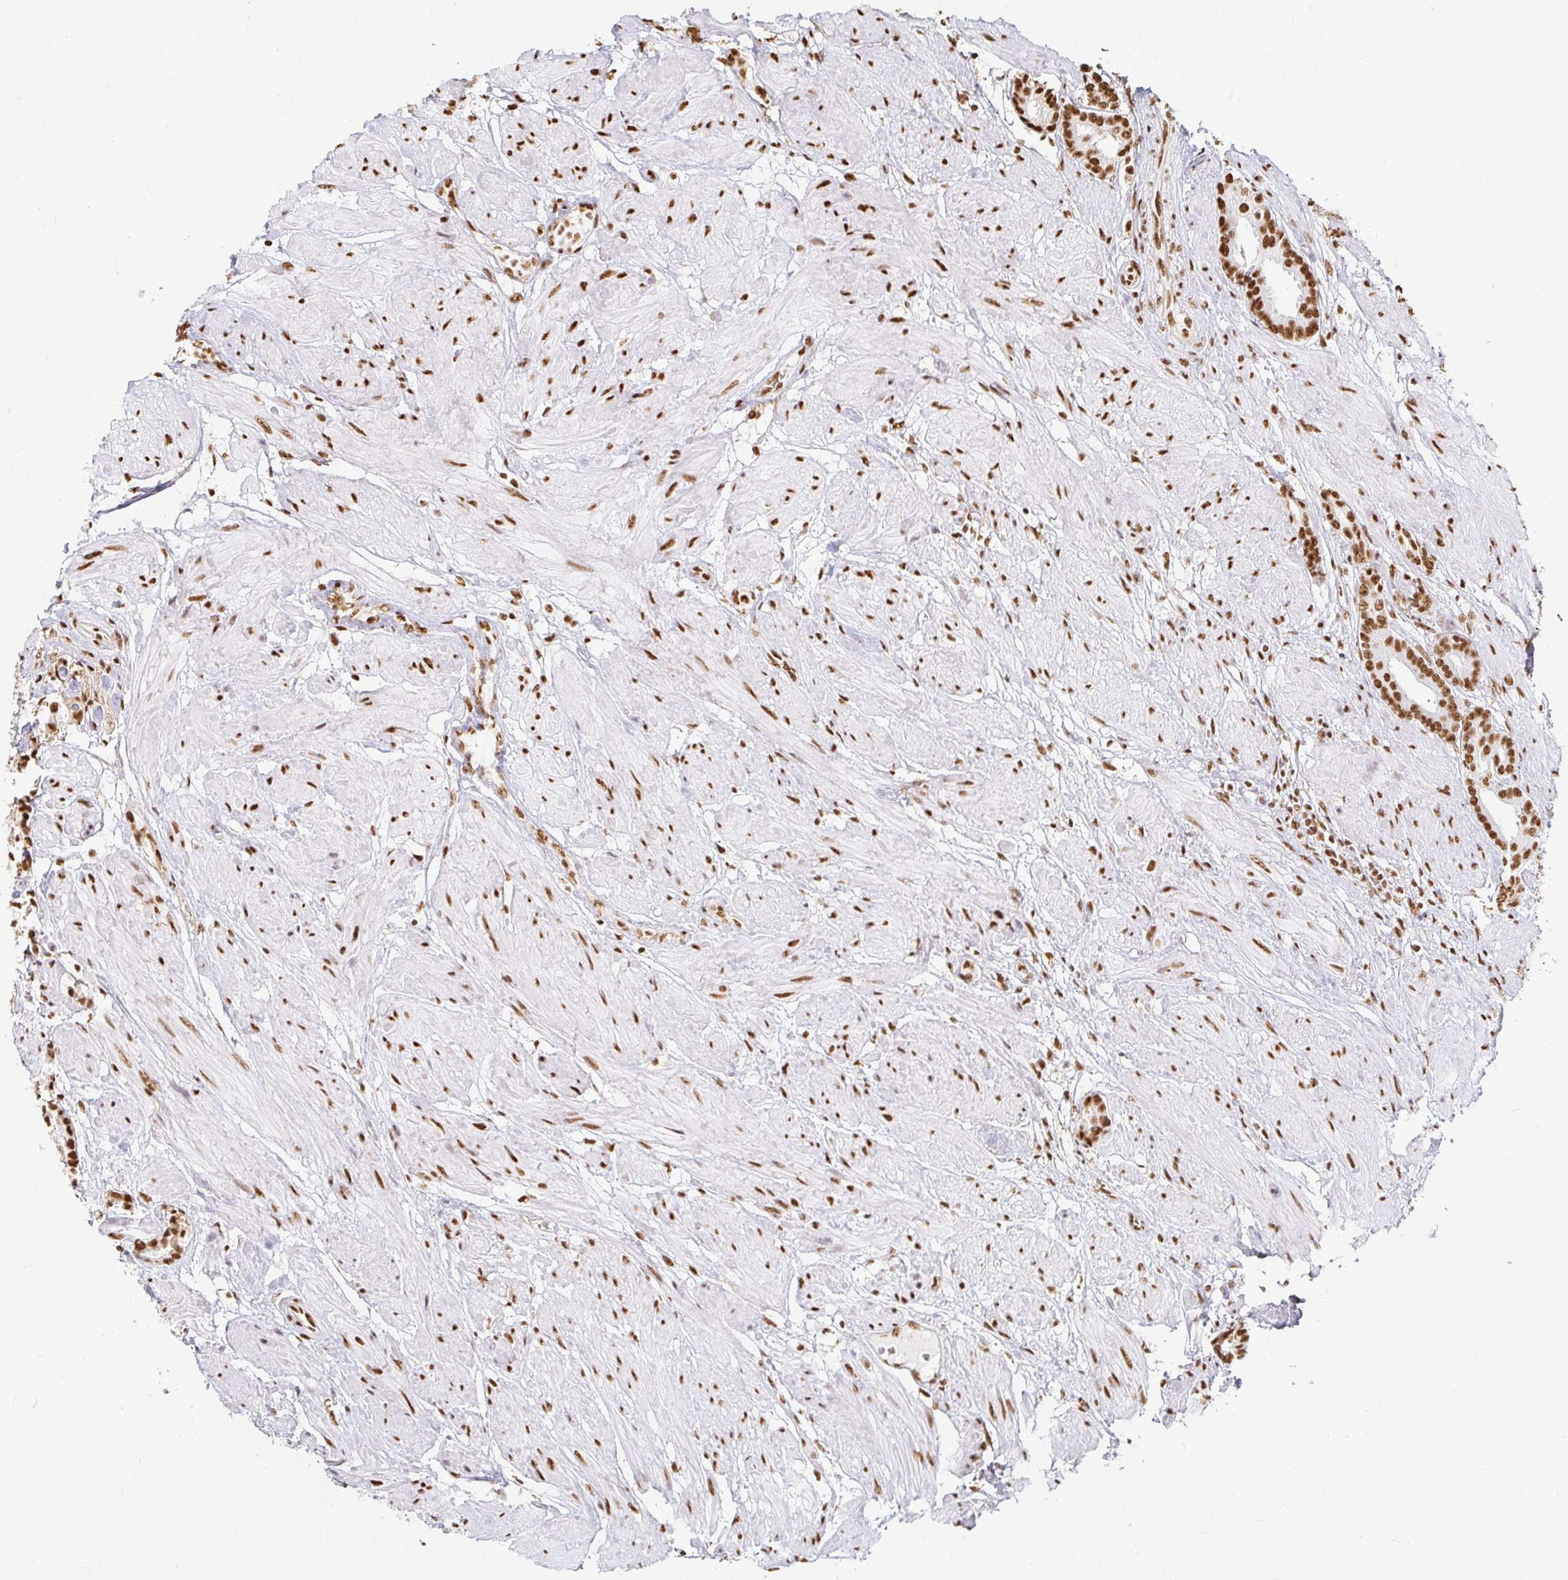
{"staining": {"intensity": "strong", "quantity": ">75%", "location": "nuclear"}, "tissue": "prostate cancer", "cell_type": "Tumor cells", "image_type": "cancer", "snomed": [{"axis": "morphology", "description": "Adenocarcinoma, High grade"}, {"axis": "topography", "description": "Prostate"}], "caption": "IHC micrograph of neoplastic tissue: human prostate cancer stained using IHC displays high levels of strong protein expression localized specifically in the nuclear of tumor cells, appearing as a nuclear brown color.", "gene": "HNRNPU", "patient": {"sex": "male", "age": 56}}